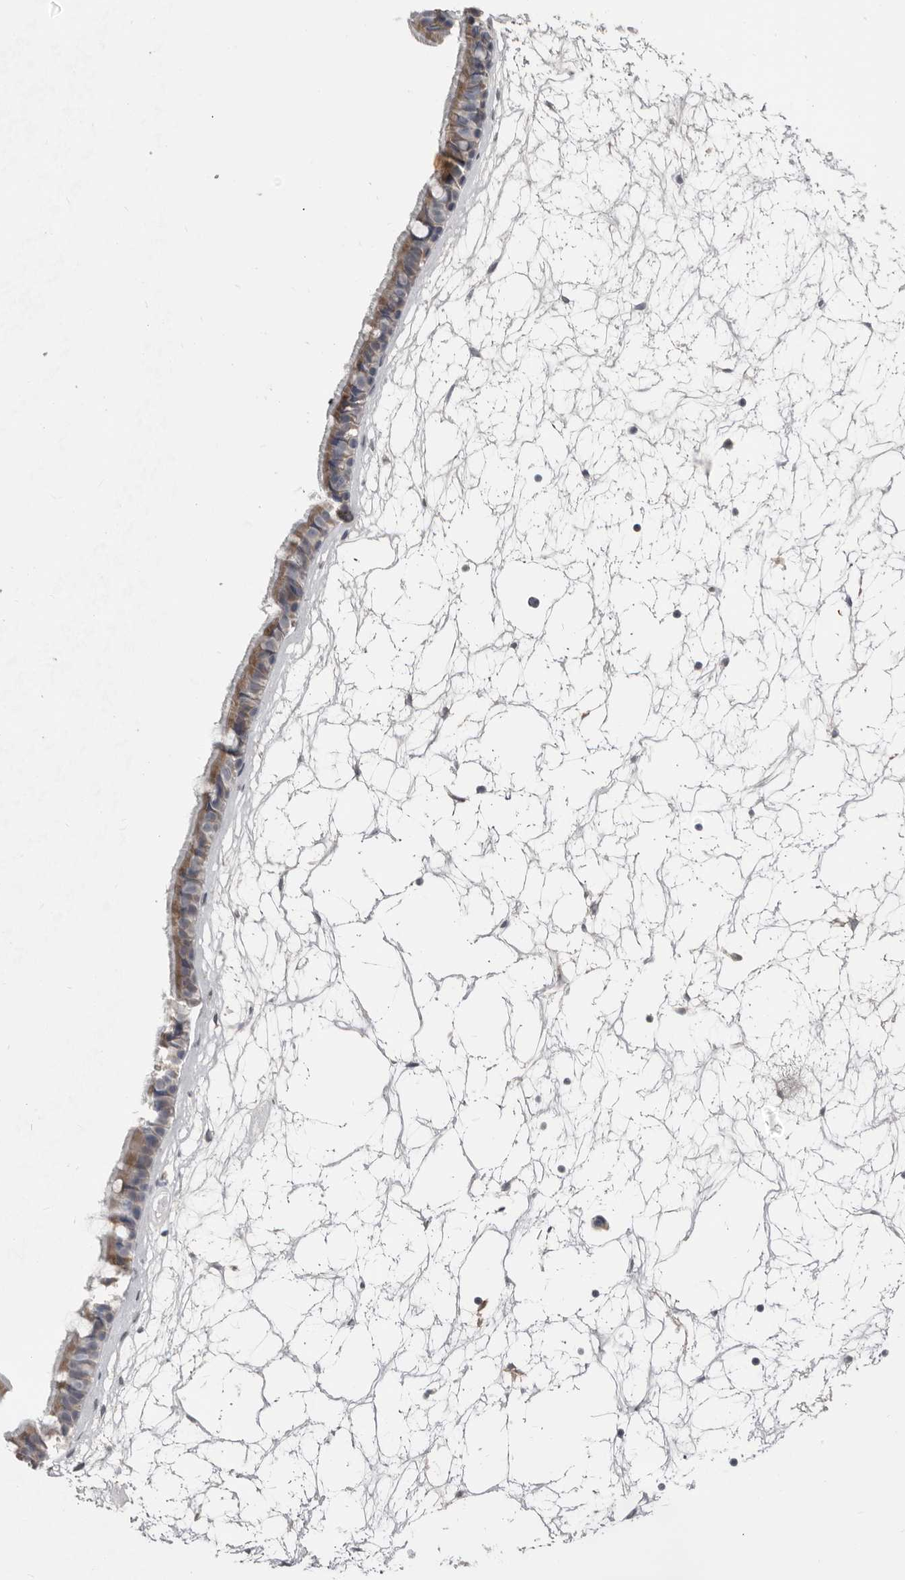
{"staining": {"intensity": "weak", "quantity": "25%-75%", "location": "cytoplasmic/membranous"}, "tissue": "nasopharynx", "cell_type": "Respiratory epithelial cells", "image_type": "normal", "snomed": [{"axis": "morphology", "description": "Normal tissue, NOS"}, {"axis": "topography", "description": "Nasopharynx"}], "caption": "Respiratory epithelial cells demonstrate low levels of weak cytoplasmic/membranous staining in about 25%-75% of cells in unremarkable human nasopharynx. Using DAB (3,3'-diaminobenzidine) (brown) and hematoxylin (blue) stains, captured at high magnification using brightfield microscopy.", "gene": "ZNF114", "patient": {"sex": "male", "age": 64}}